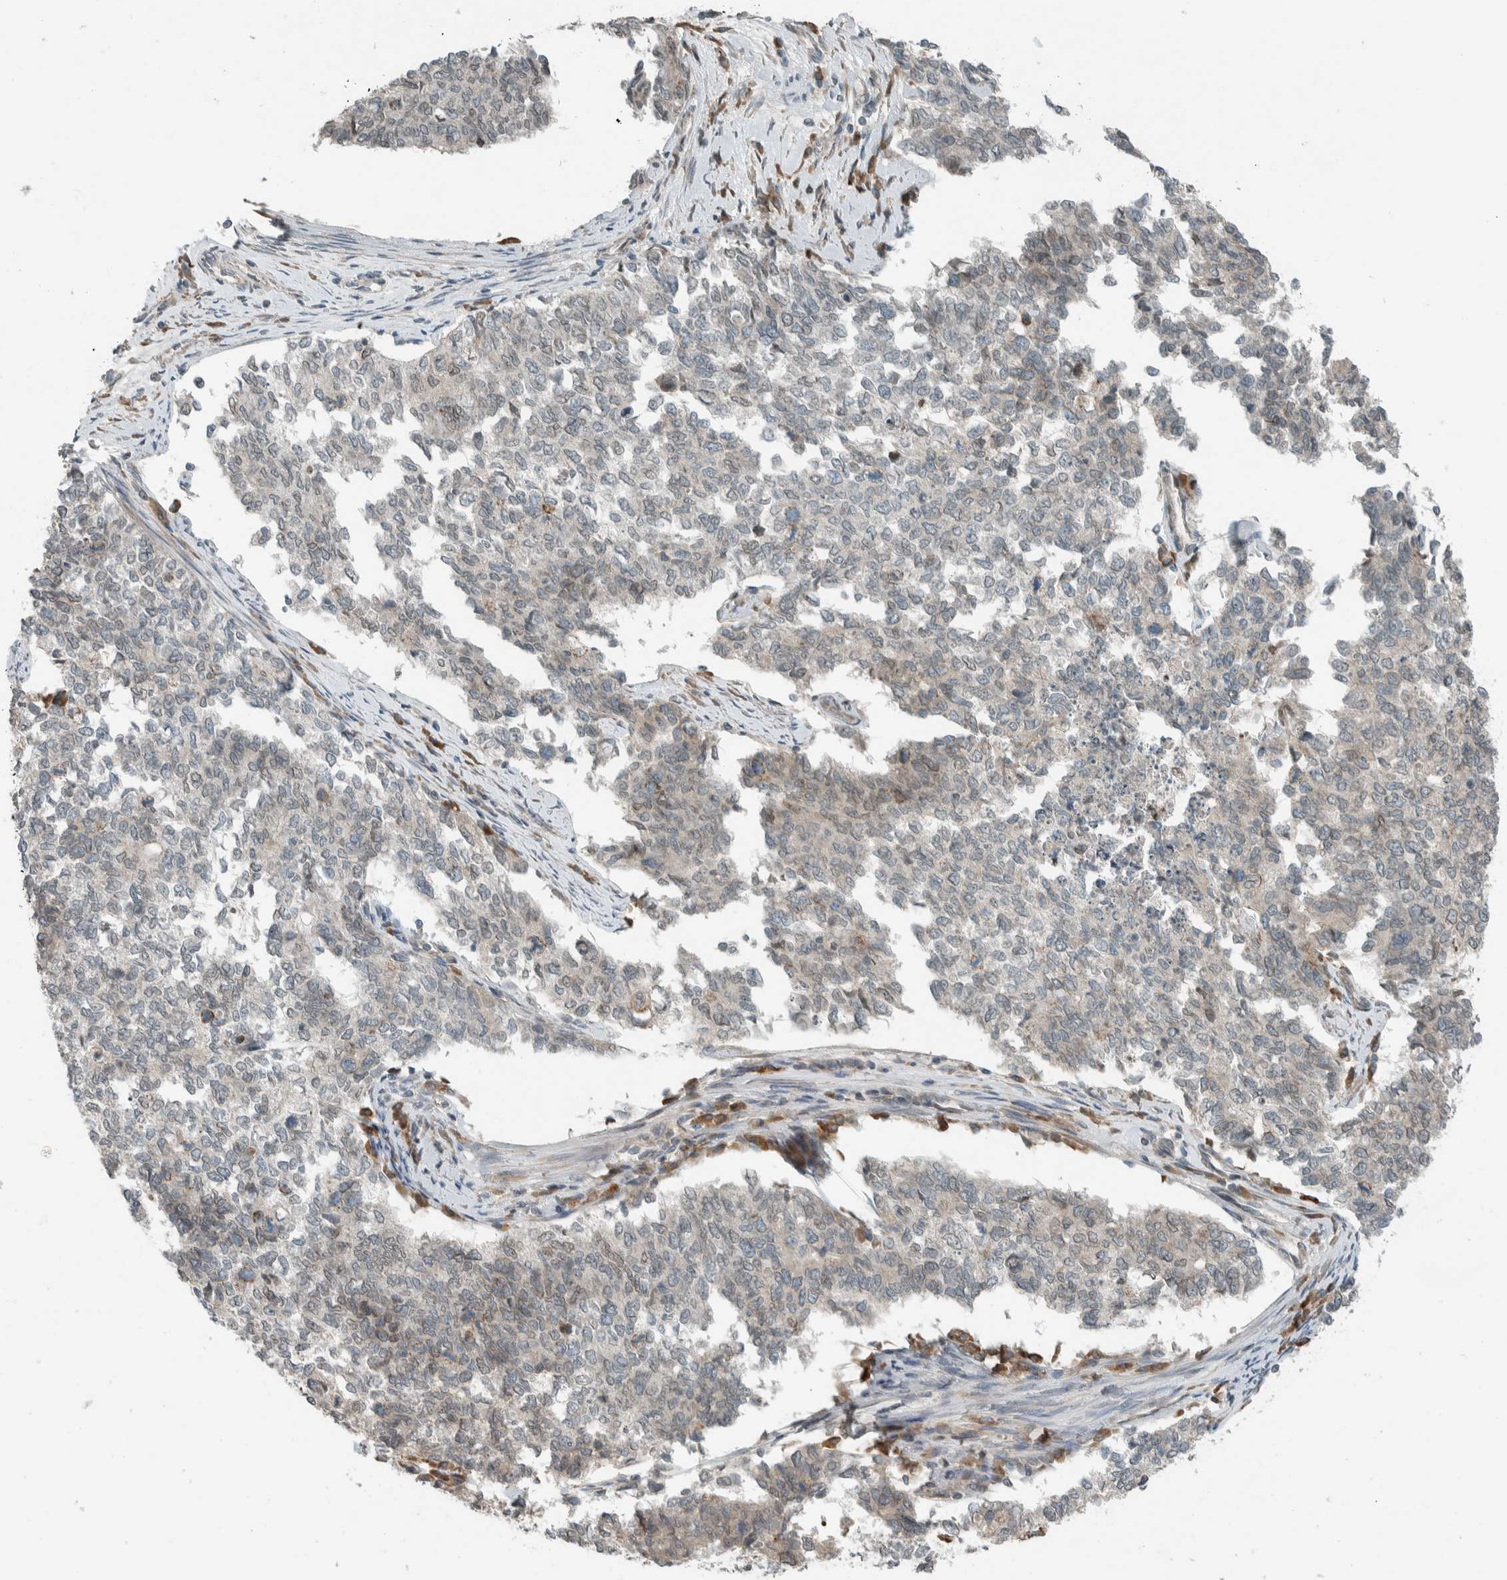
{"staining": {"intensity": "weak", "quantity": "<25%", "location": "cytoplasmic/membranous"}, "tissue": "cervical cancer", "cell_type": "Tumor cells", "image_type": "cancer", "snomed": [{"axis": "morphology", "description": "Squamous cell carcinoma, NOS"}, {"axis": "topography", "description": "Cervix"}], "caption": "Tumor cells are negative for protein expression in human squamous cell carcinoma (cervical).", "gene": "SEL1L", "patient": {"sex": "female", "age": 63}}